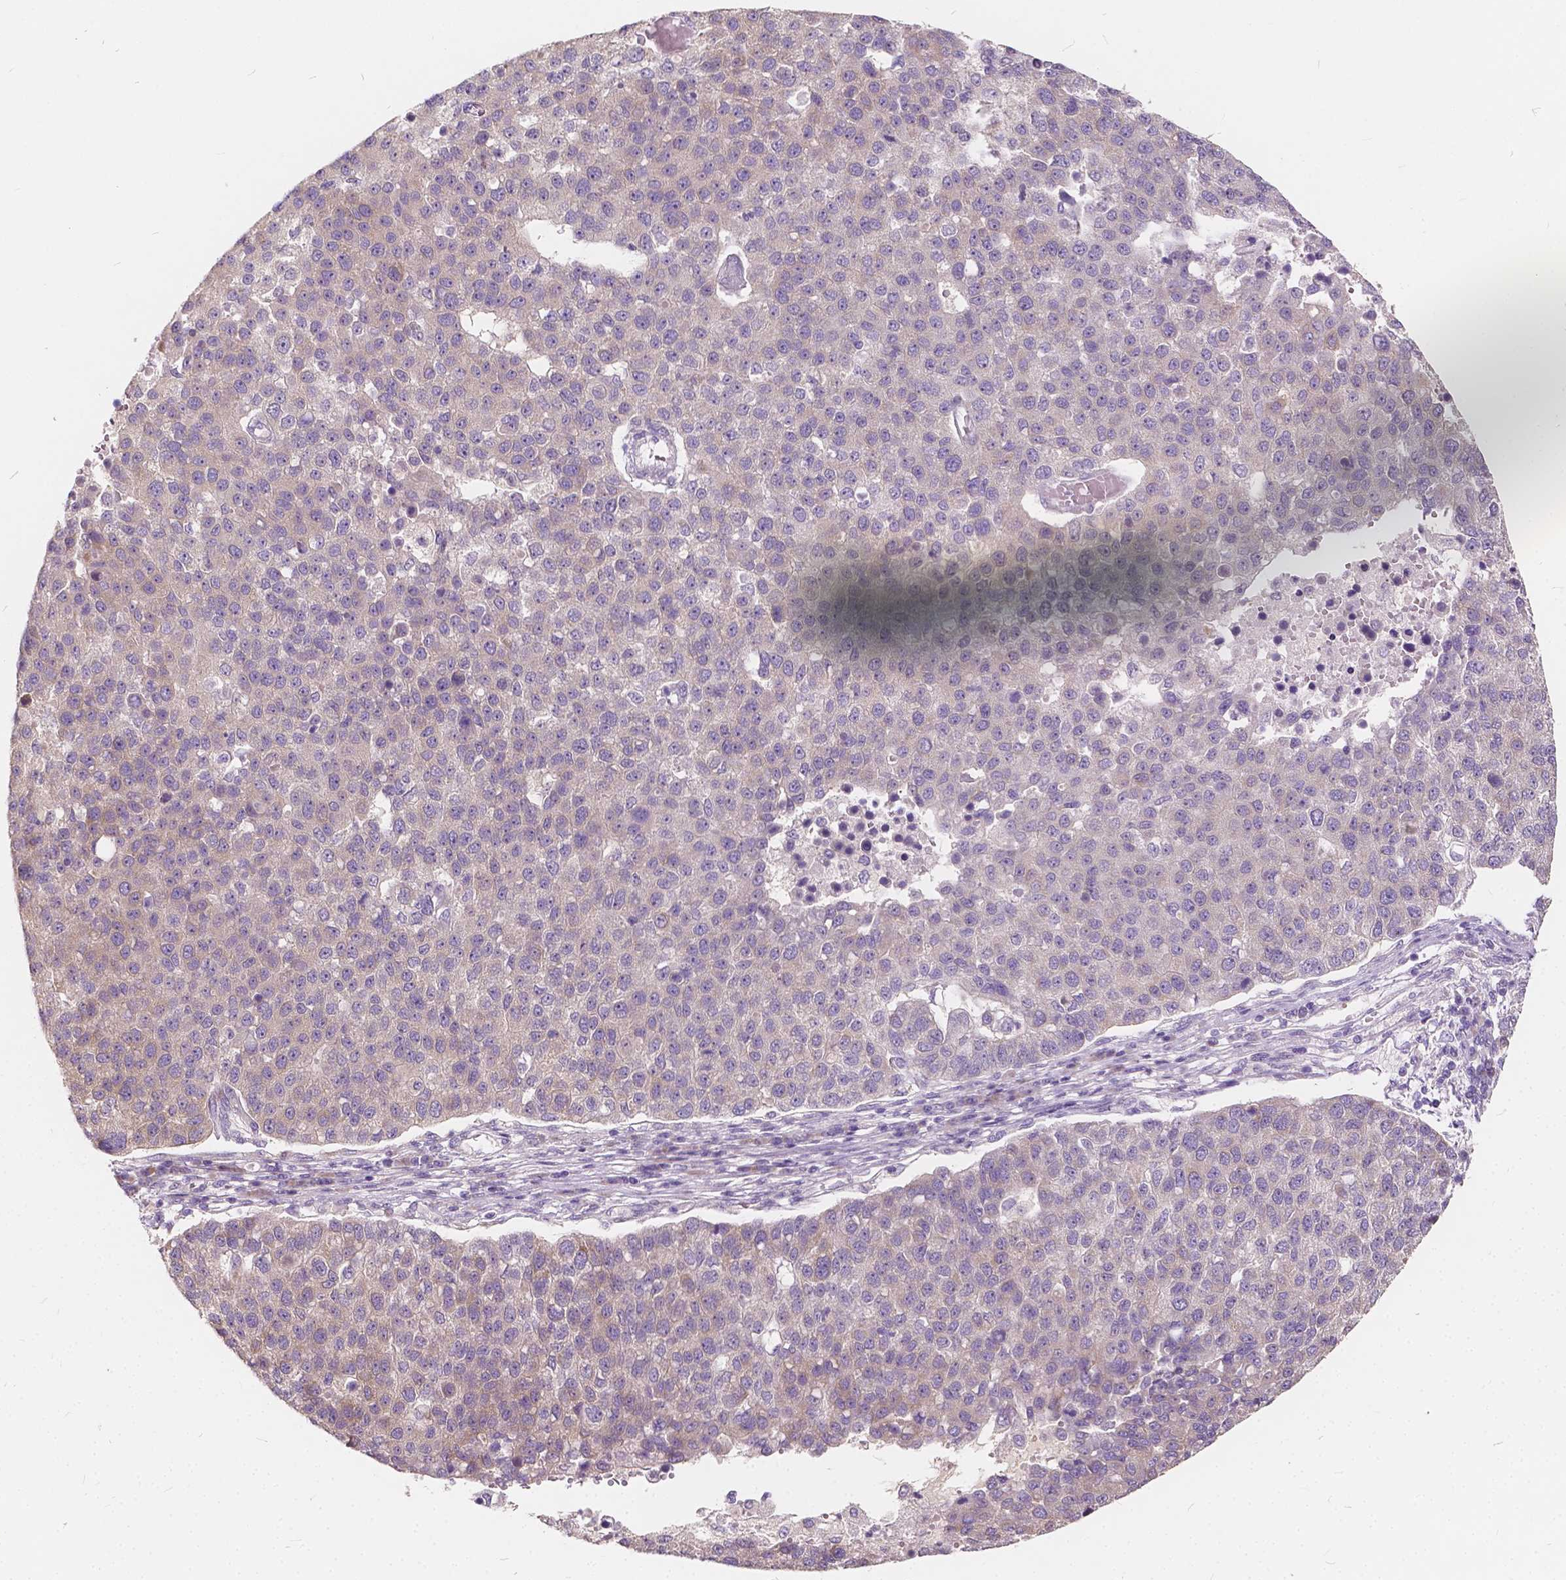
{"staining": {"intensity": "weak", "quantity": "<25%", "location": "cytoplasmic/membranous"}, "tissue": "pancreatic cancer", "cell_type": "Tumor cells", "image_type": "cancer", "snomed": [{"axis": "morphology", "description": "Adenocarcinoma, NOS"}, {"axis": "topography", "description": "Pancreas"}], "caption": "This micrograph is of adenocarcinoma (pancreatic) stained with IHC to label a protein in brown with the nuclei are counter-stained blue. There is no positivity in tumor cells.", "gene": "SLC7A8", "patient": {"sex": "female", "age": 61}}